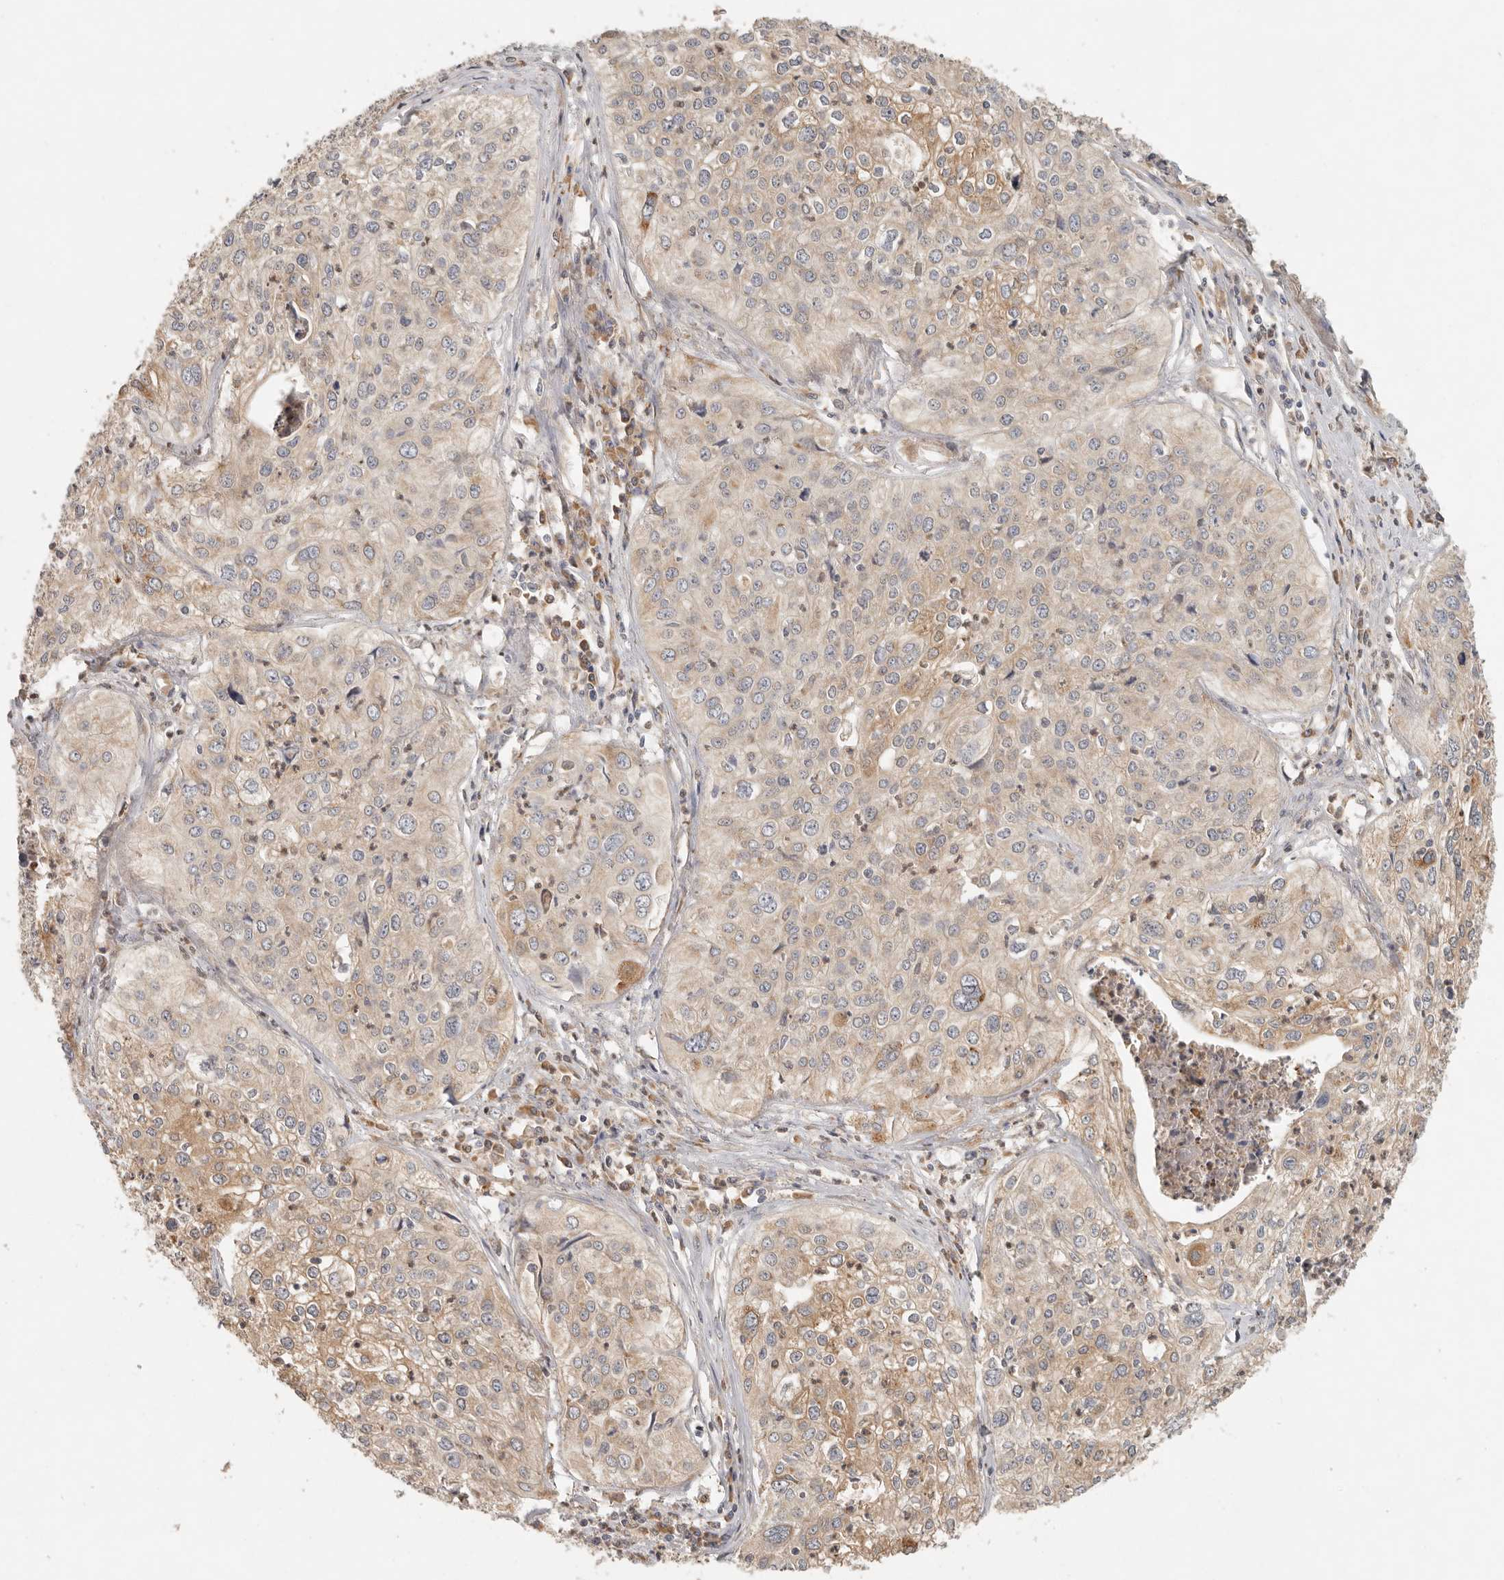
{"staining": {"intensity": "weak", "quantity": ">75%", "location": "cytoplasmic/membranous"}, "tissue": "cervical cancer", "cell_type": "Tumor cells", "image_type": "cancer", "snomed": [{"axis": "morphology", "description": "Squamous cell carcinoma, NOS"}, {"axis": "topography", "description": "Cervix"}], "caption": "Cervical cancer tissue shows weak cytoplasmic/membranous expression in approximately >75% of tumor cells, visualized by immunohistochemistry.", "gene": "ARHGEF10L", "patient": {"sex": "female", "age": 31}}